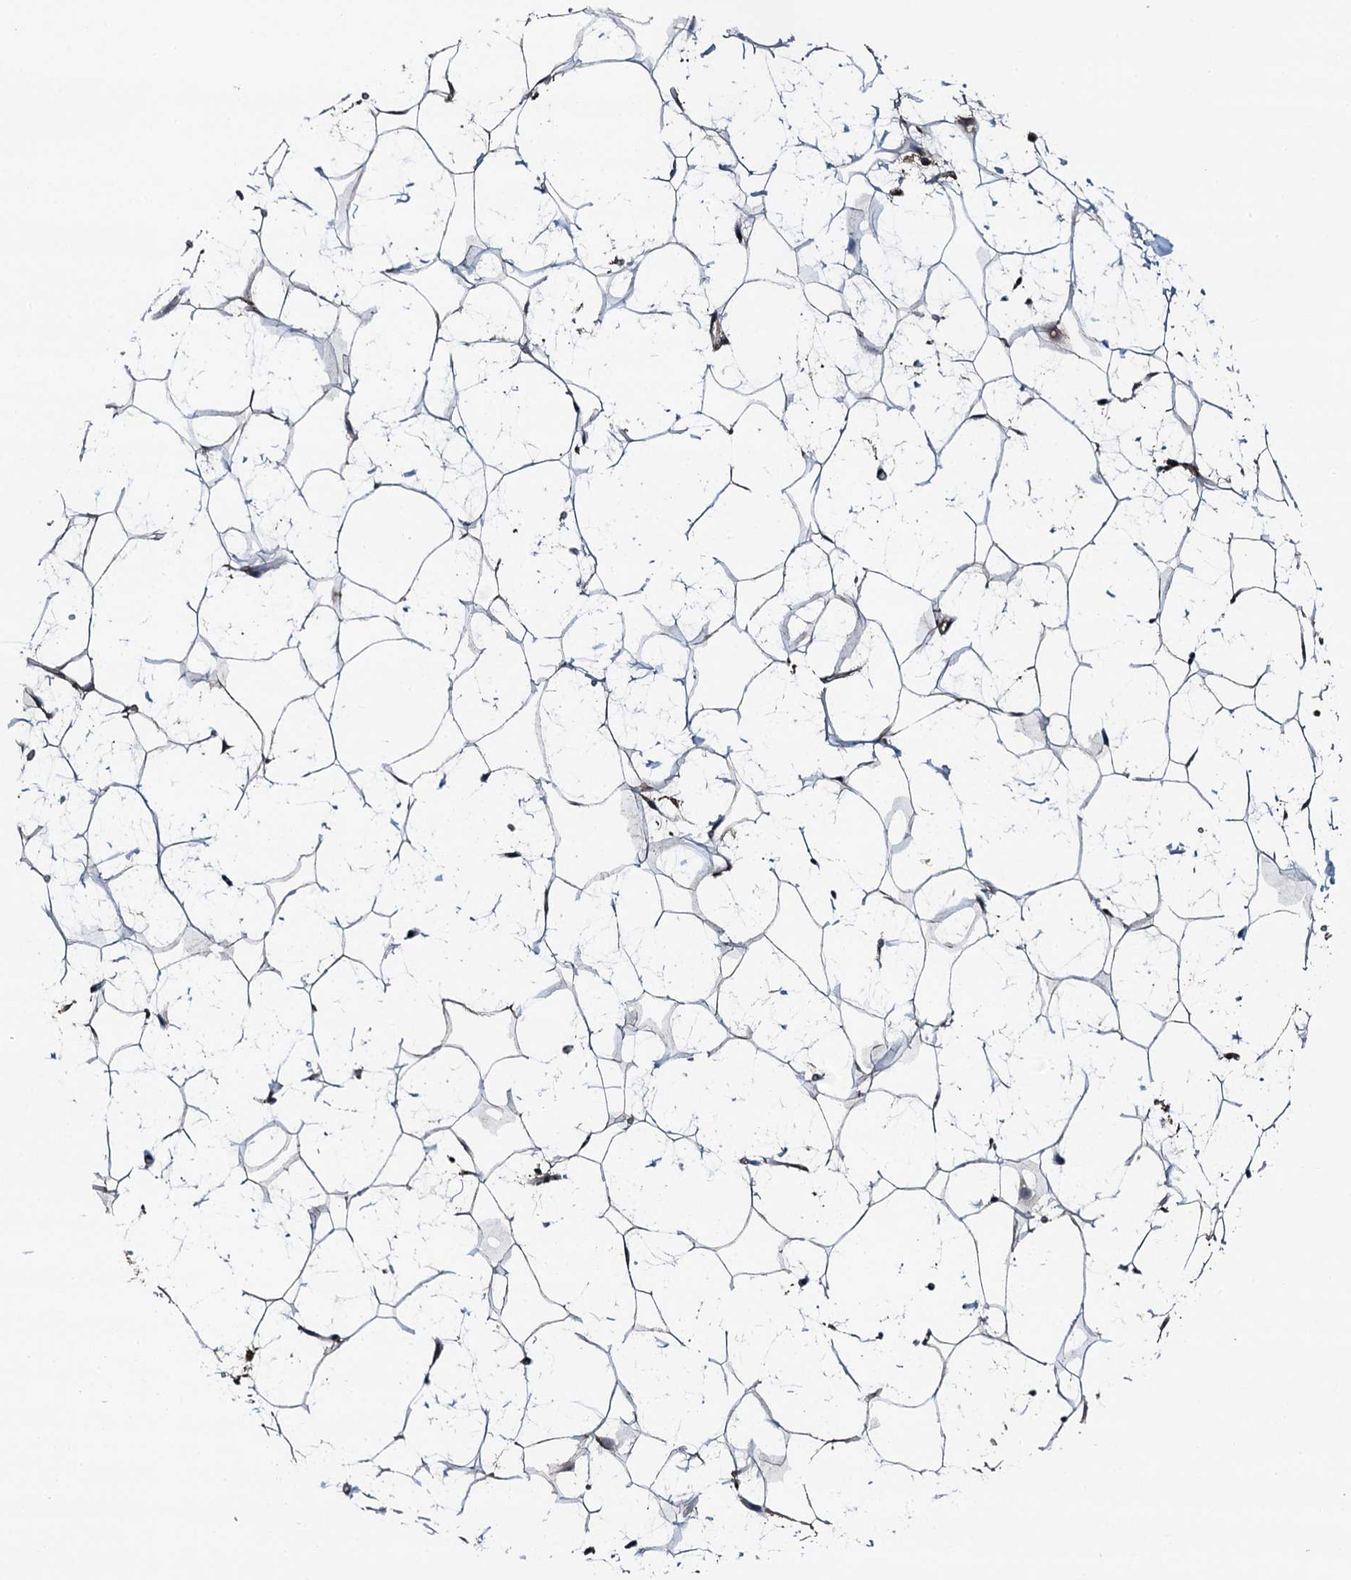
{"staining": {"intensity": "weak", "quantity": "25%-75%", "location": "cytoplasmic/membranous"}, "tissue": "adipose tissue", "cell_type": "Adipocytes", "image_type": "normal", "snomed": [{"axis": "morphology", "description": "Normal tissue, NOS"}, {"axis": "topography", "description": "Breast"}], "caption": "High-power microscopy captured an immunohistochemistry (IHC) photomicrograph of unremarkable adipose tissue, revealing weak cytoplasmic/membranous staining in about 25%-75% of adipocytes. The staining was performed using DAB, with brown indicating positive protein expression. Nuclei are stained blue with hematoxylin.", "gene": "FLYWCH1", "patient": {"sex": "female", "age": 26}}